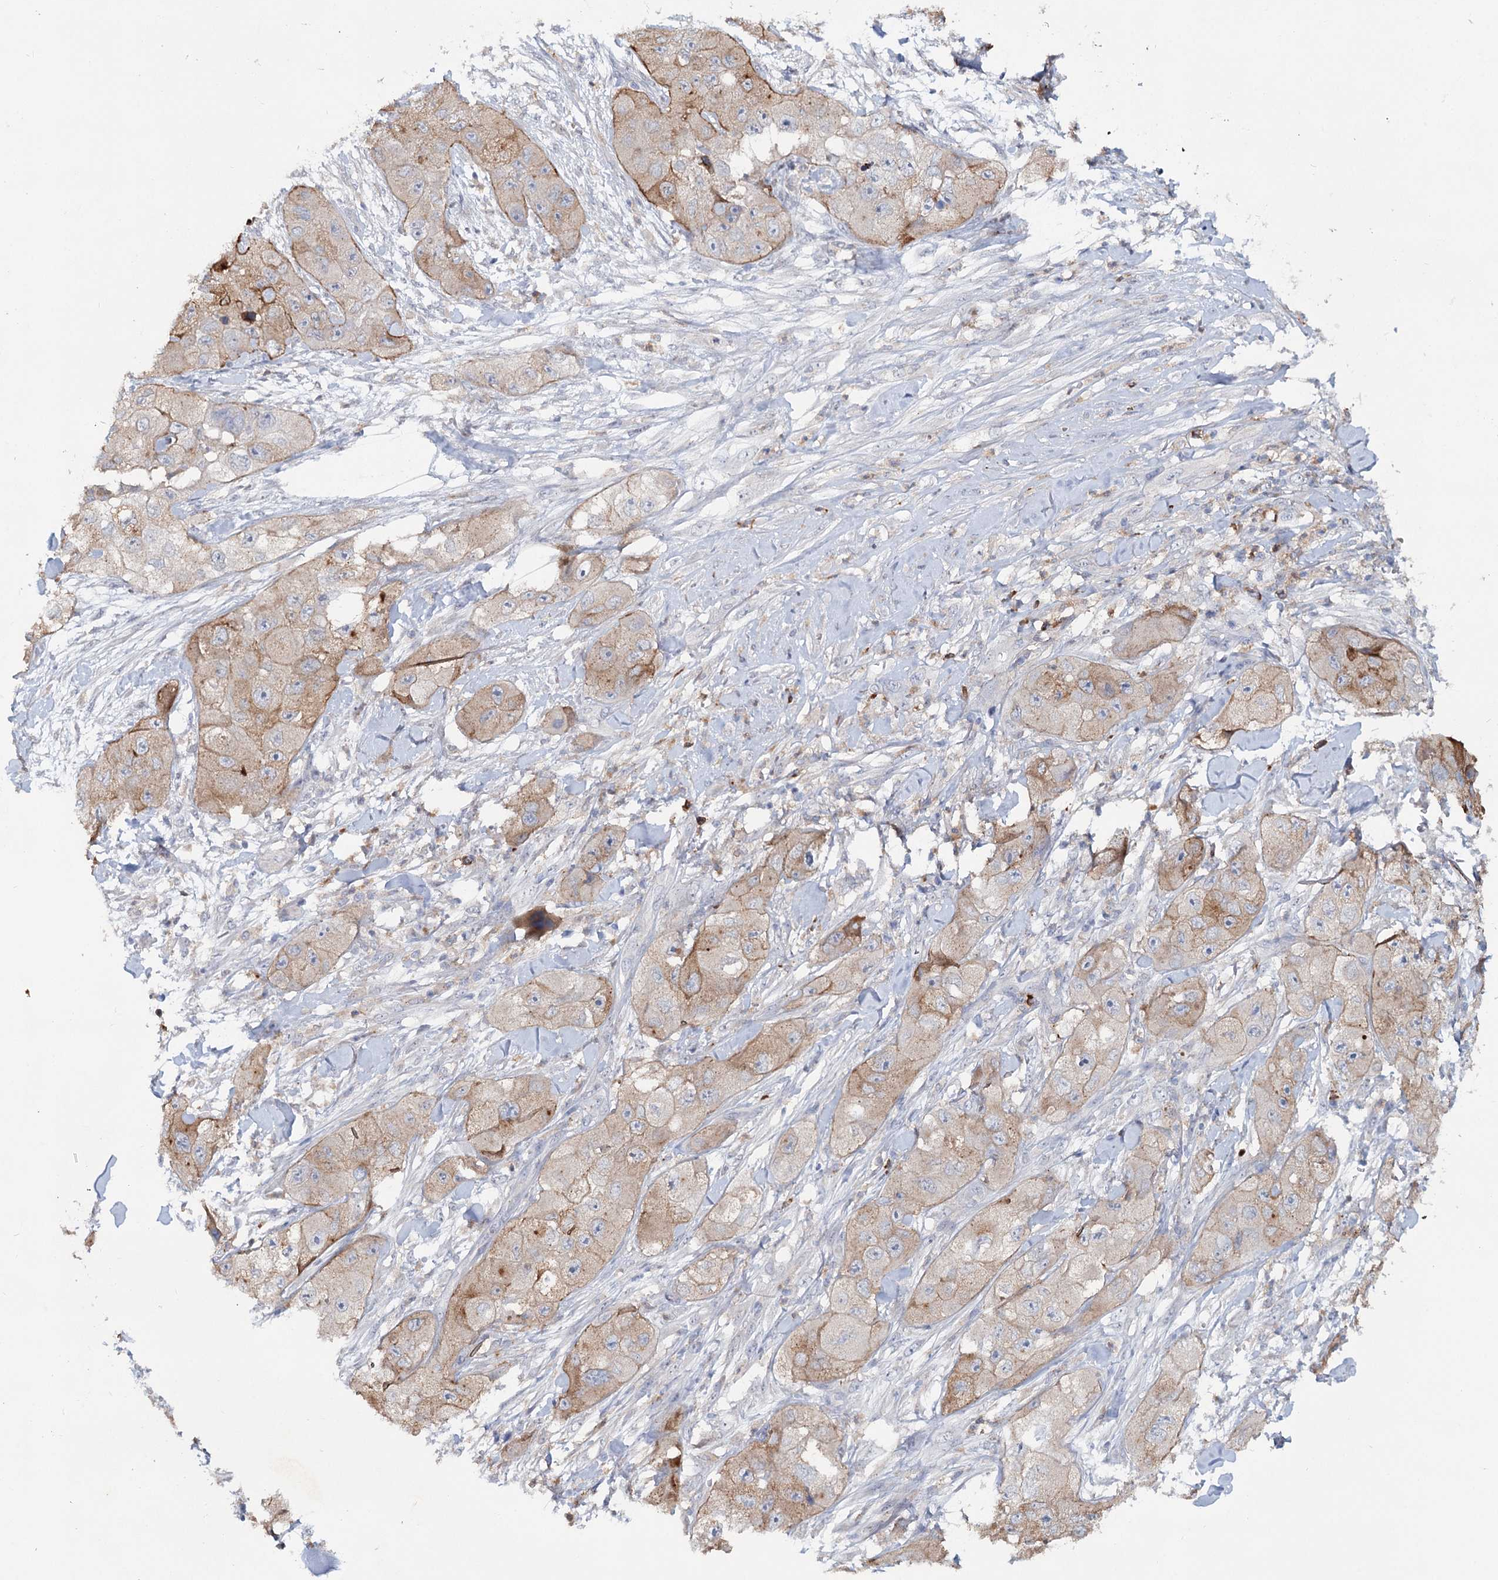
{"staining": {"intensity": "weak", "quantity": ">75%", "location": "cytoplasmic/membranous"}, "tissue": "skin cancer", "cell_type": "Tumor cells", "image_type": "cancer", "snomed": [{"axis": "morphology", "description": "Squamous cell carcinoma, NOS"}, {"axis": "topography", "description": "Skin"}, {"axis": "topography", "description": "Subcutis"}], "caption": "A high-resolution micrograph shows immunohistochemistry staining of skin squamous cell carcinoma, which reveals weak cytoplasmic/membranous expression in approximately >75% of tumor cells. (Brightfield microscopy of DAB IHC at high magnification).", "gene": "ALDH3B1", "patient": {"sex": "male", "age": 73}}